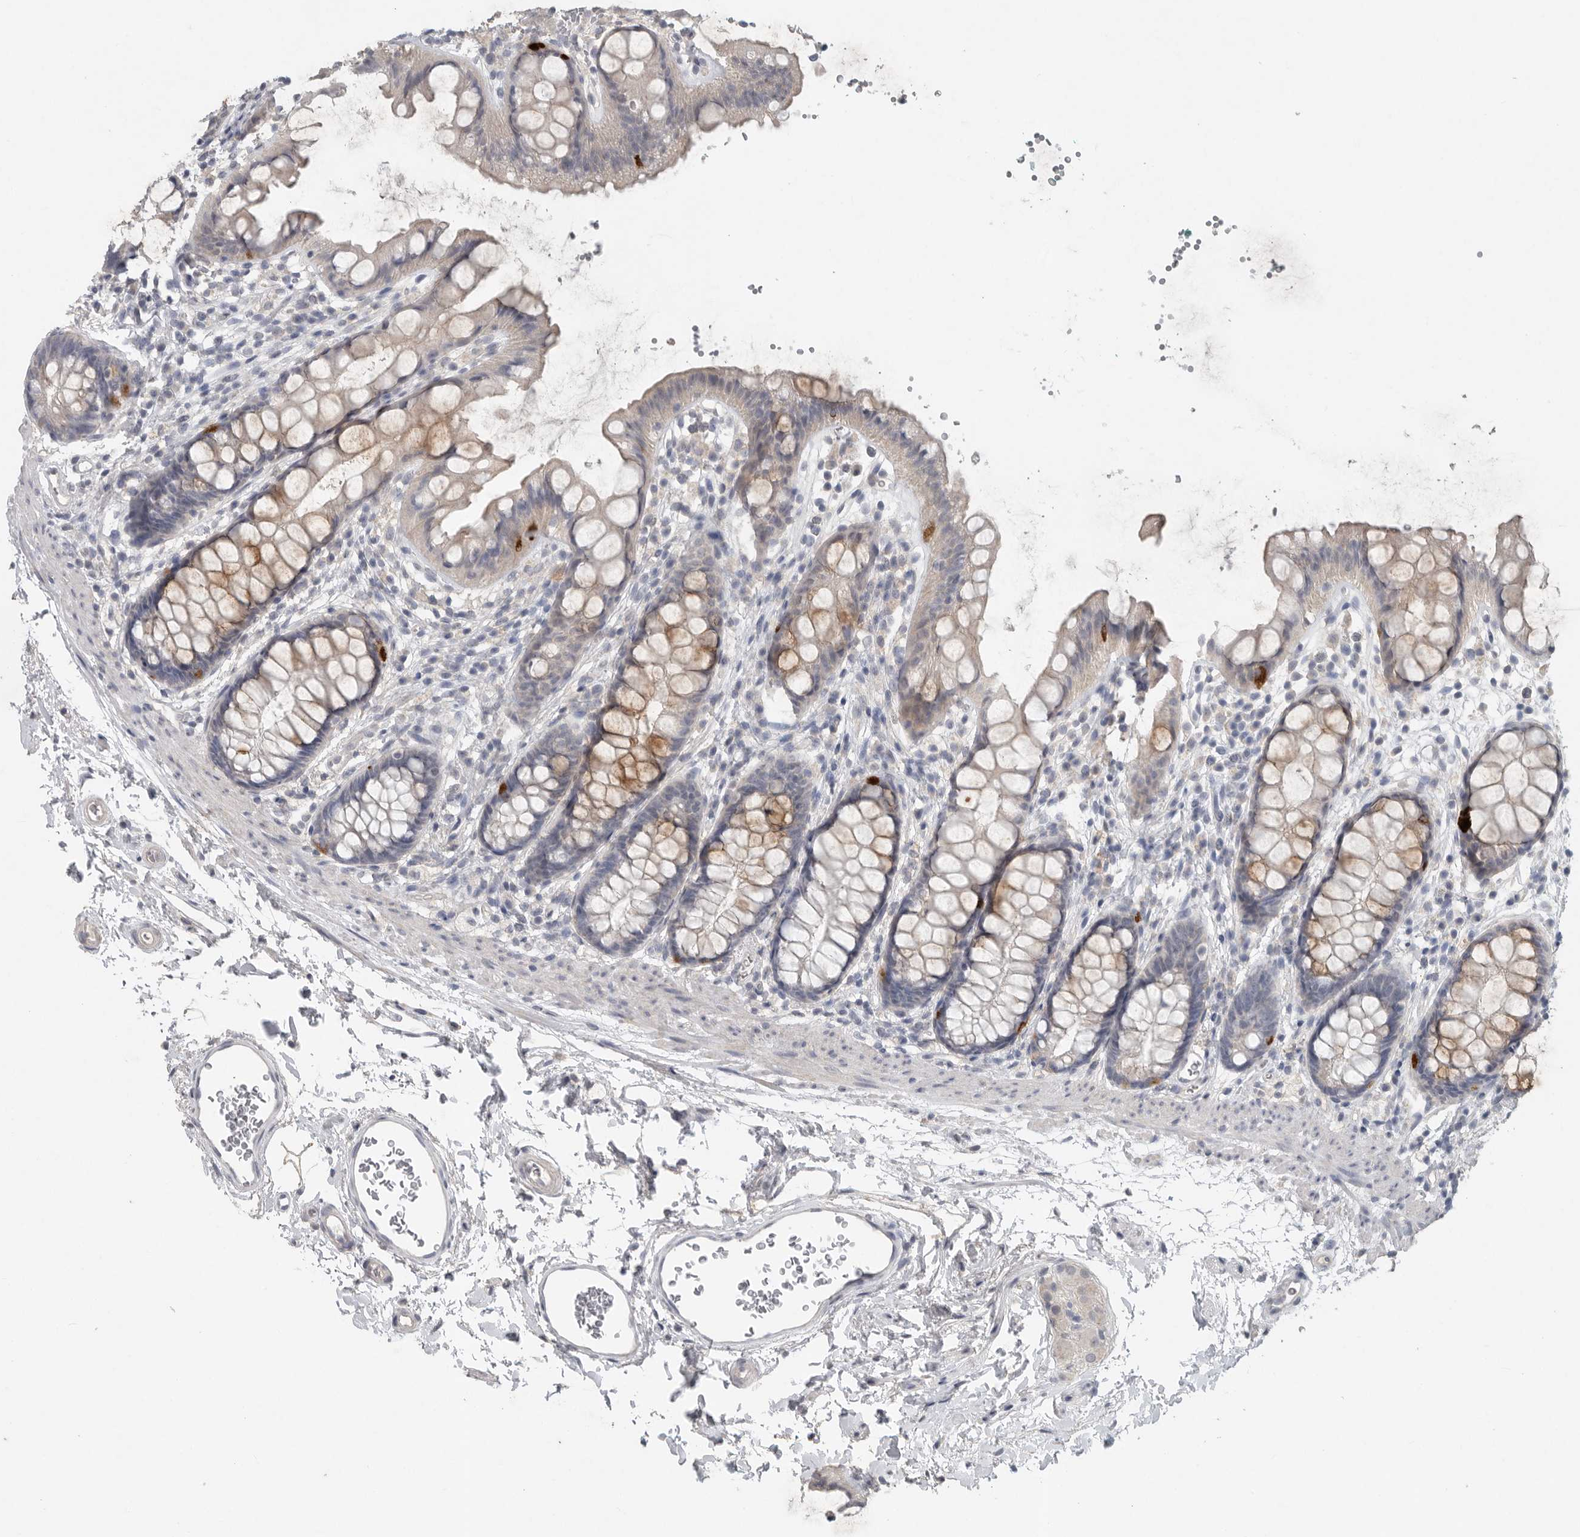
{"staining": {"intensity": "strong", "quantity": "25%-75%", "location": "cytoplasmic/membranous"}, "tissue": "rectum", "cell_type": "Glandular cells", "image_type": "normal", "snomed": [{"axis": "morphology", "description": "Normal tissue, NOS"}, {"axis": "topography", "description": "Rectum"}], "caption": "Protein expression analysis of benign rectum reveals strong cytoplasmic/membranous staining in approximately 25%-75% of glandular cells. (IHC, brightfield microscopy, high magnification).", "gene": "REG4", "patient": {"sex": "female", "age": 65}}